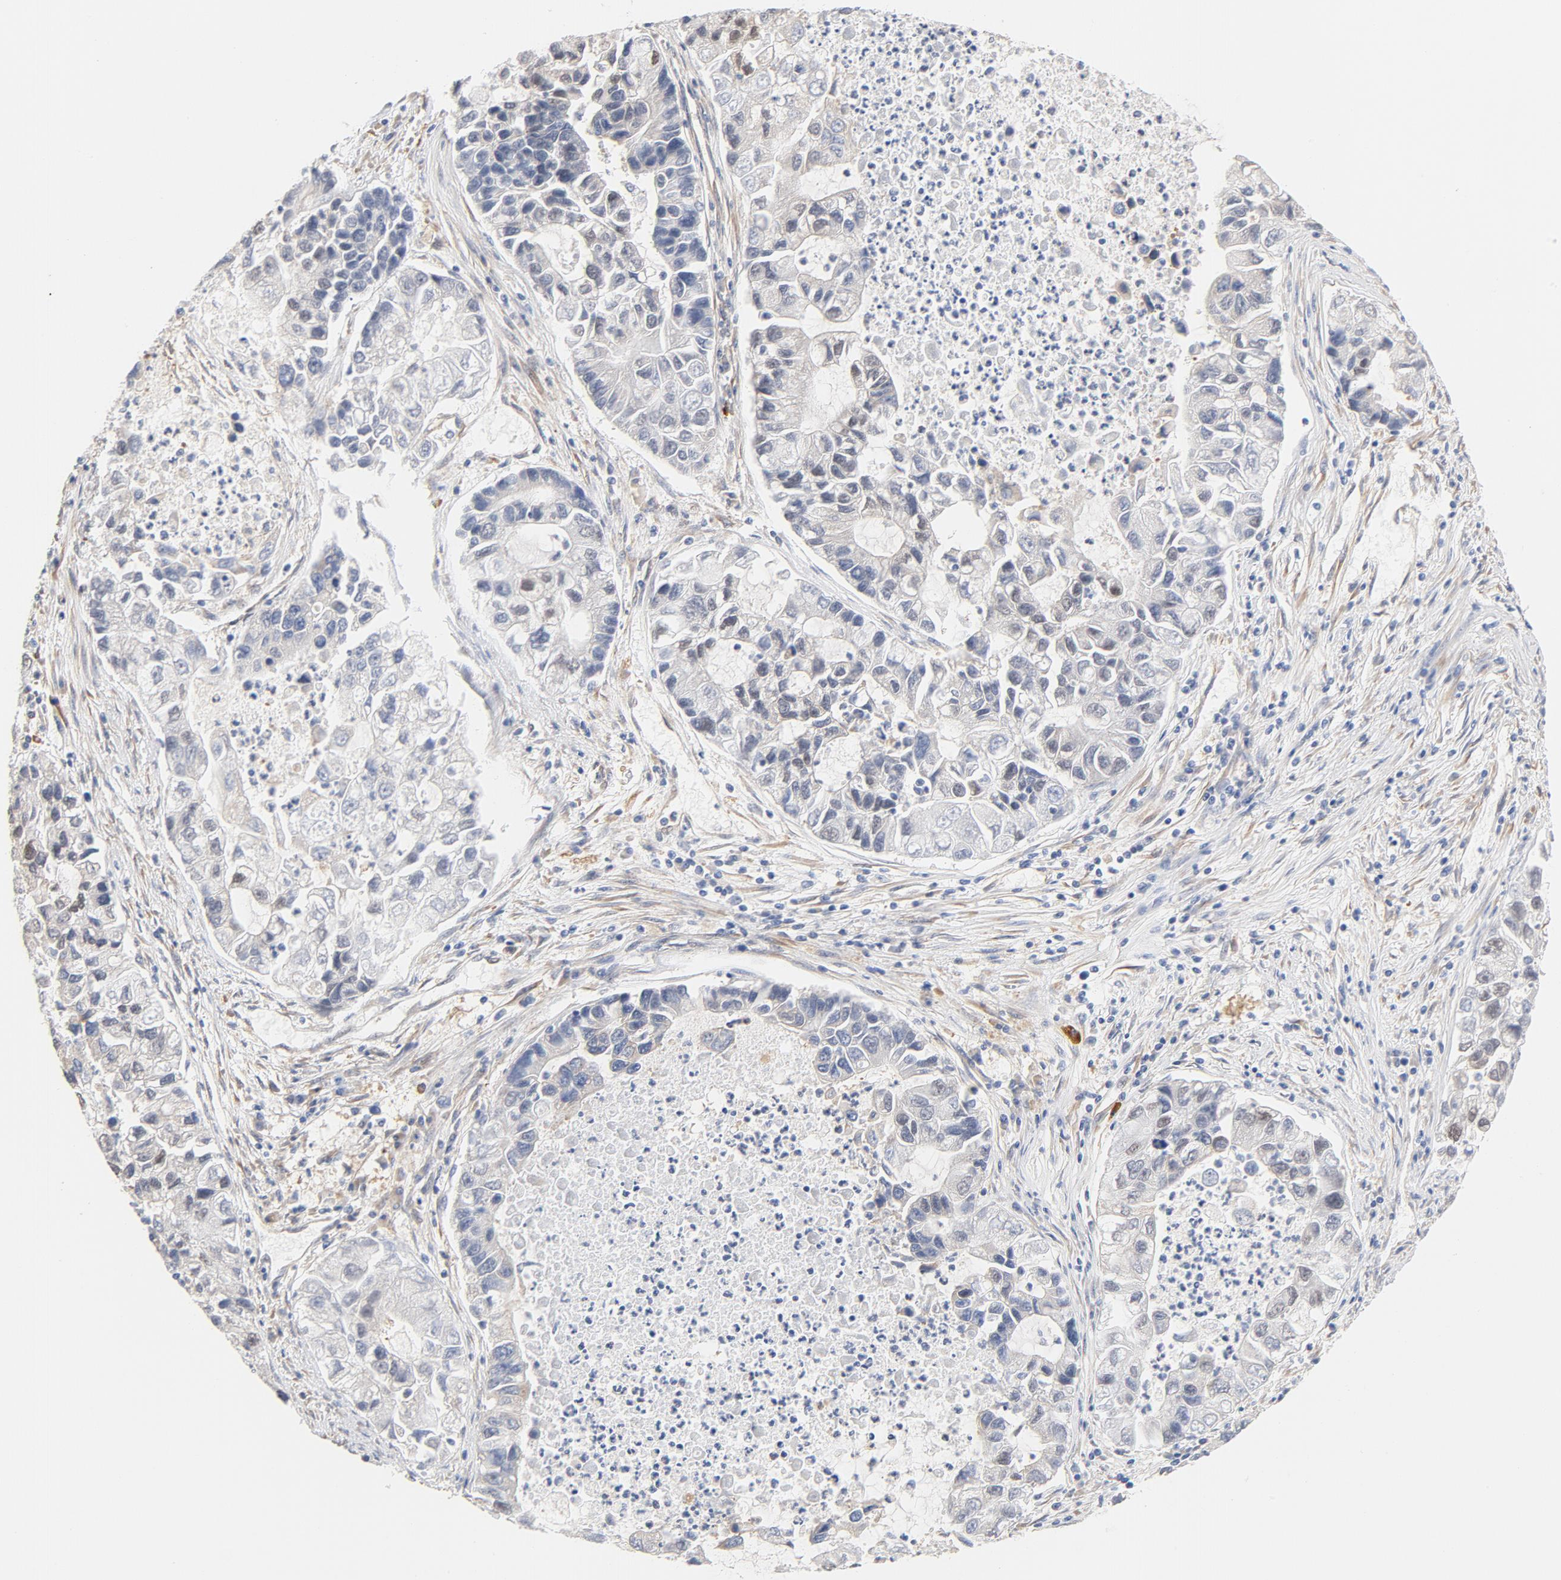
{"staining": {"intensity": "weak", "quantity": "<25%", "location": "cytoplasmic/membranous"}, "tissue": "lung cancer", "cell_type": "Tumor cells", "image_type": "cancer", "snomed": [{"axis": "morphology", "description": "Adenocarcinoma, NOS"}, {"axis": "topography", "description": "Lung"}], "caption": "Human lung cancer stained for a protein using immunohistochemistry (IHC) demonstrates no expression in tumor cells.", "gene": "EIF4E", "patient": {"sex": "female", "age": 51}}